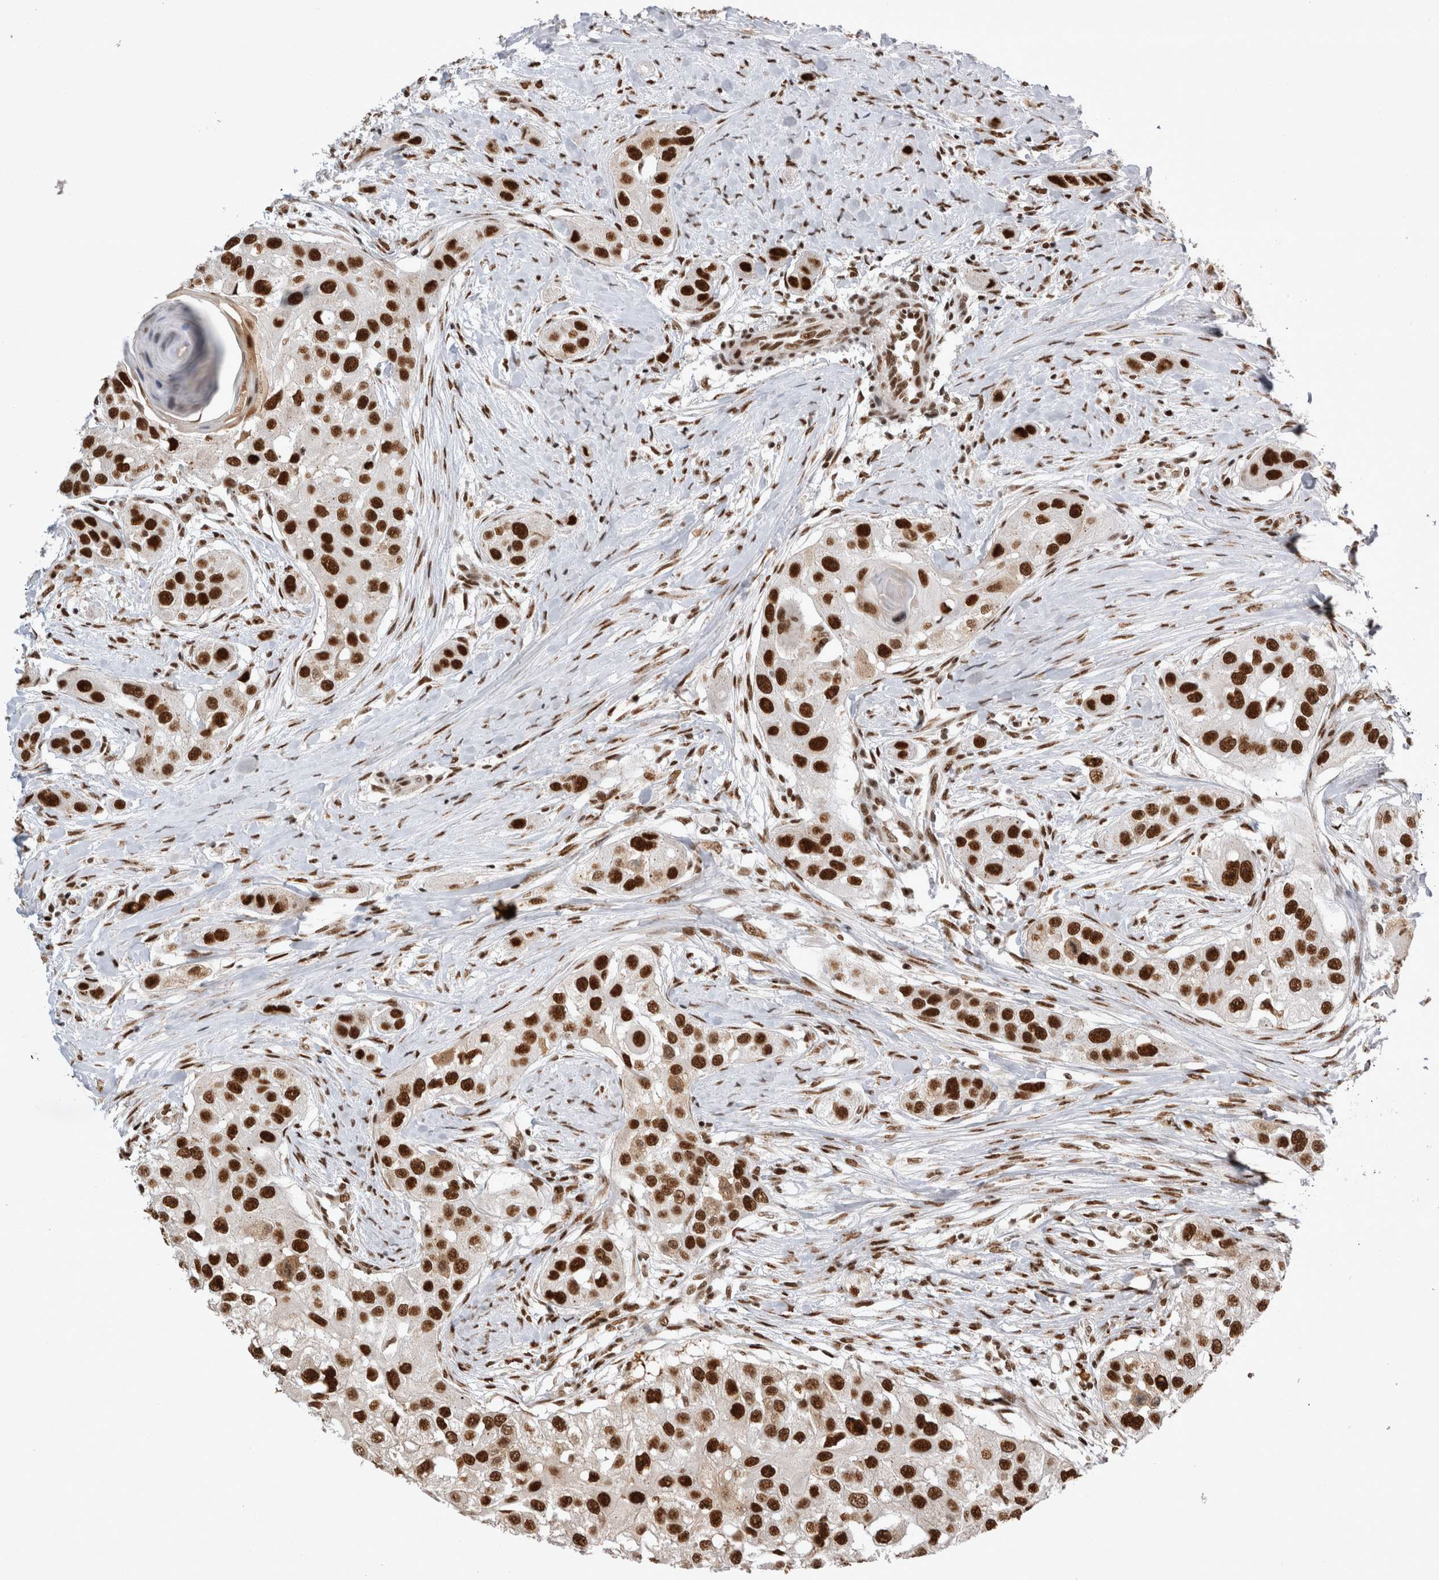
{"staining": {"intensity": "strong", "quantity": ">75%", "location": "nuclear"}, "tissue": "head and neck cancer", "cell_type": "Tumor cells", "image_type": "cancer", "snomed": [{"axis": "morphology", "description": "Normal tissue, NOS"}, {"axis": "morphology", "description": "Squamous cell carcinoma, NOS"}, {"axis": "topography", "description": "Skeletal muscle"}, {"axis": "topography", "description": "Head-Neck"}], "caption": "Strong nuclear protein staining is seen in about >75% of tumor cells in head and neck cancer (squamous cell carcinoma).", "gene": "EYA2", "patient": {"sex": "male", "age": 51}}